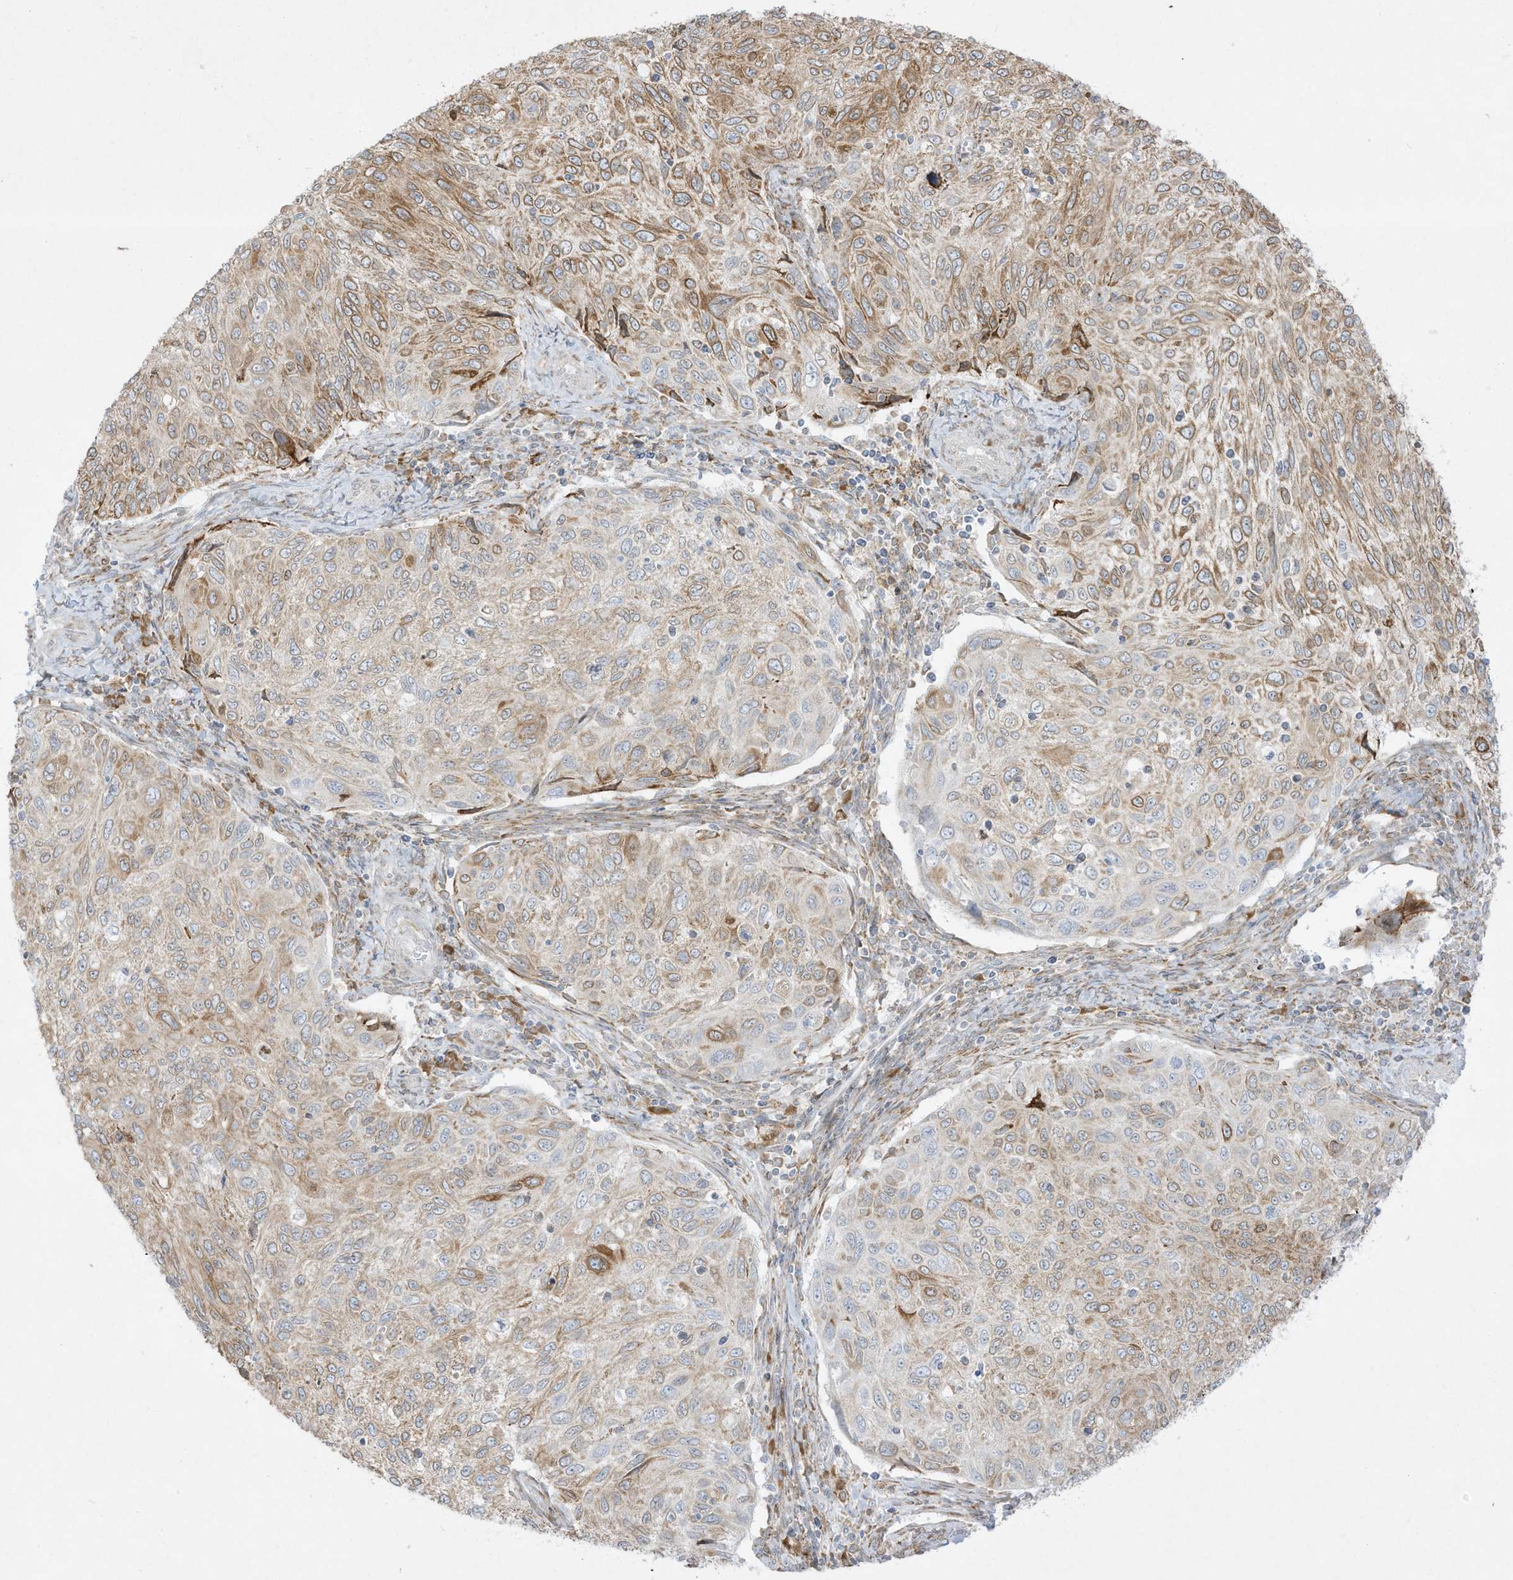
{"staining": {"intensity": "moderate", "quantity": "25%-75%", "location": "cytoplasmic/membranous"}, "tissue": "cervical cancer", "cell_type": "Tumor cells", "image_type": "cancer", "snomed": [{"axis": "morphology", "description": "Squamous cell carcinoma, NOS"}, {"axis": "topography", "description": "Cervix"}], "caption": "Immunohistochemistry staining of squamous cell carcinoma (cervical), which reveals medium levels of moderate cytoplasmic/membranous positivity in approximately 25%-75% of tumor cells indicating moderate cytoplasmic/membranous protein positivity. The staining was performed using DAB (3,3'-diaminobenzidine) (brown) for protein detection and nuclei were counterstained in hematoxylin (blue).", "gene": "PTK6", "patient": {"sex": "female", "age": 70}}